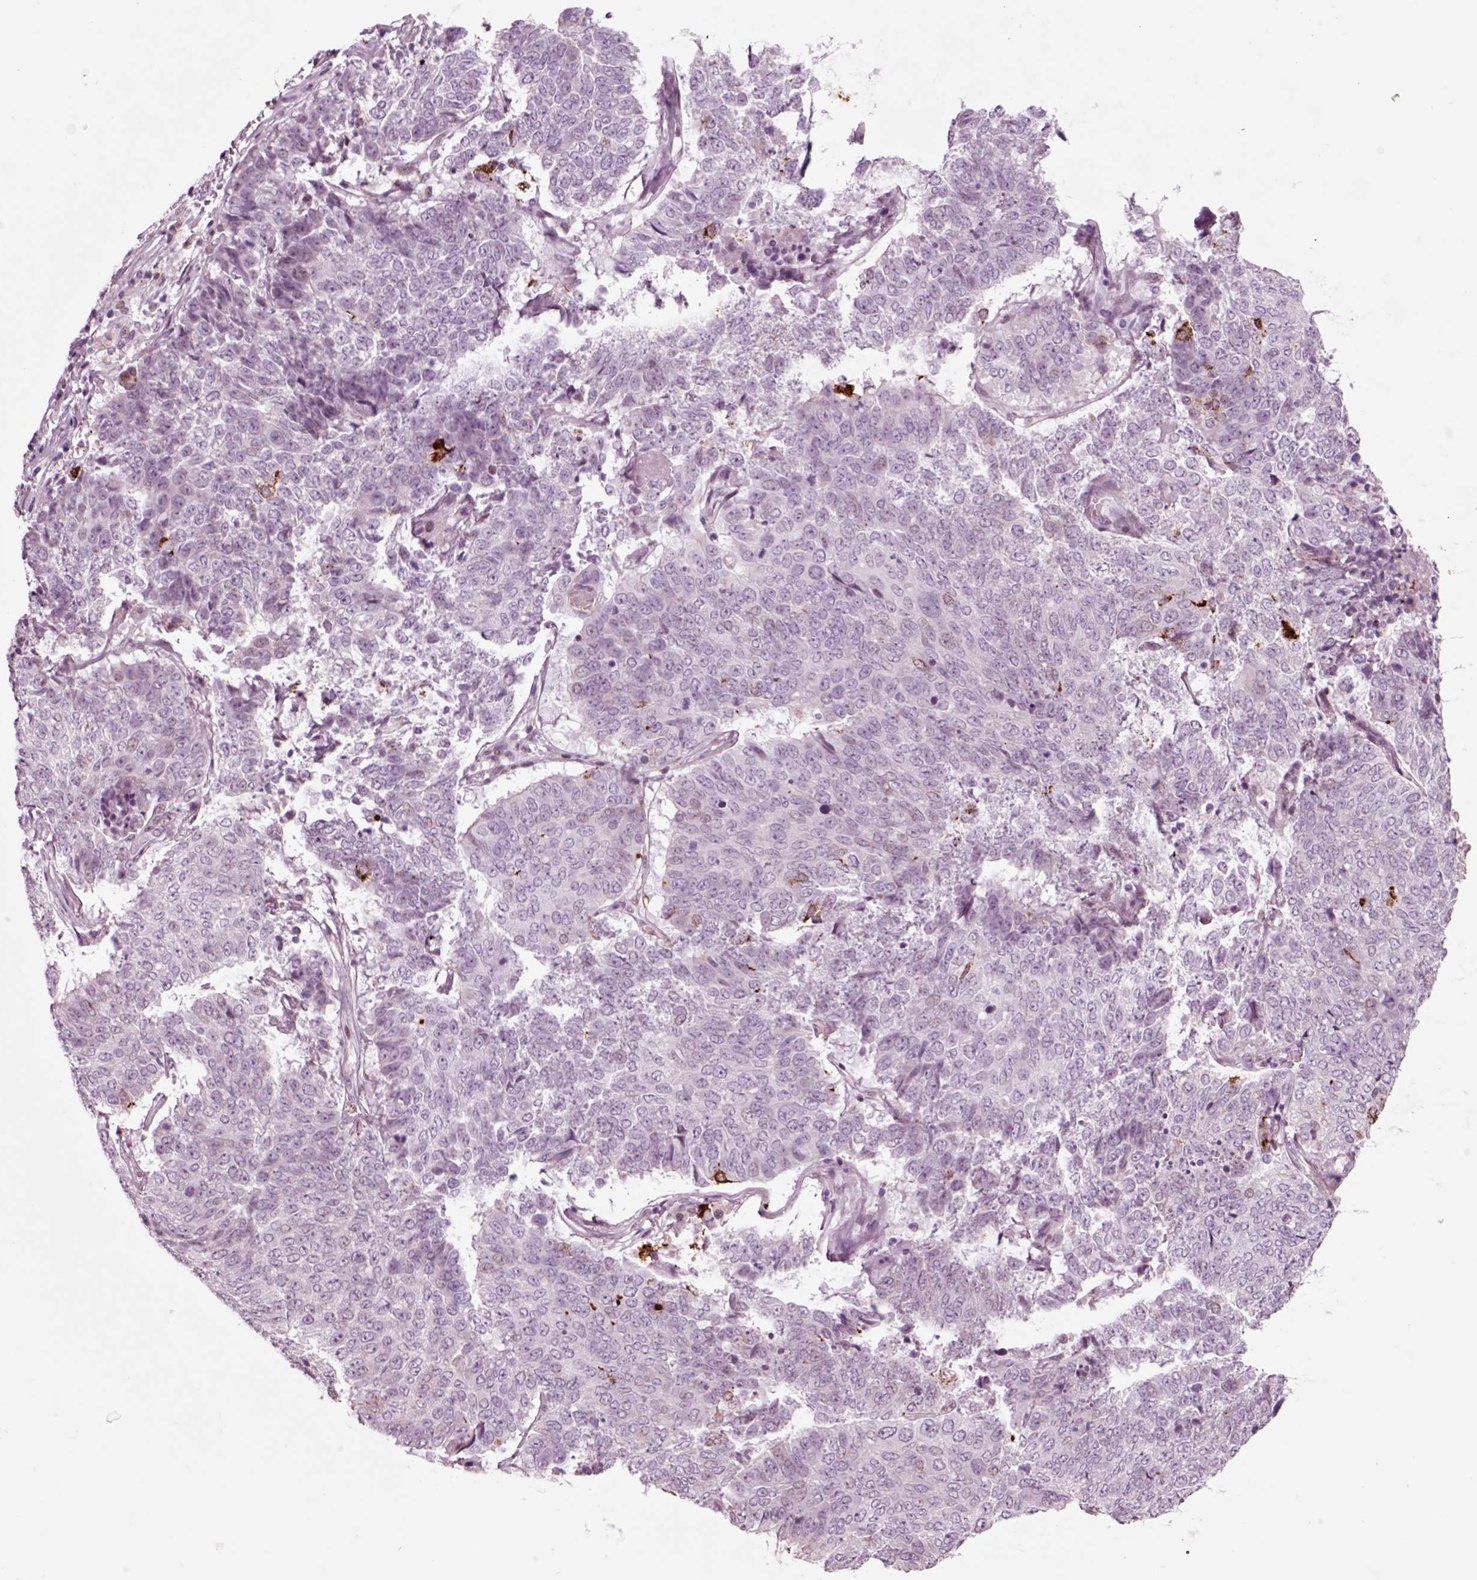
{"staining": {"intensity": "negative", "quantity": "none", "location": "none"}, "tissue": "lung cancer", "cell_type": "Tumor cells", "image_type": "cancer", "snomed": [{"axis": "morphology", "description": "Squamous cell carcinoma, NOS"}, {"axis": "topography", "description": "Lung"}], "caption": "IHC histopathology image of human lung cancer (squamous cell carcinoma) stained for a protein (brown), which demonstrates no positivity in tumor cells. (DAB immunohistochemistry with hematoxylin counter stain).", "gene": "CHGB", "patient": {"sex": "male", "age": 64}}